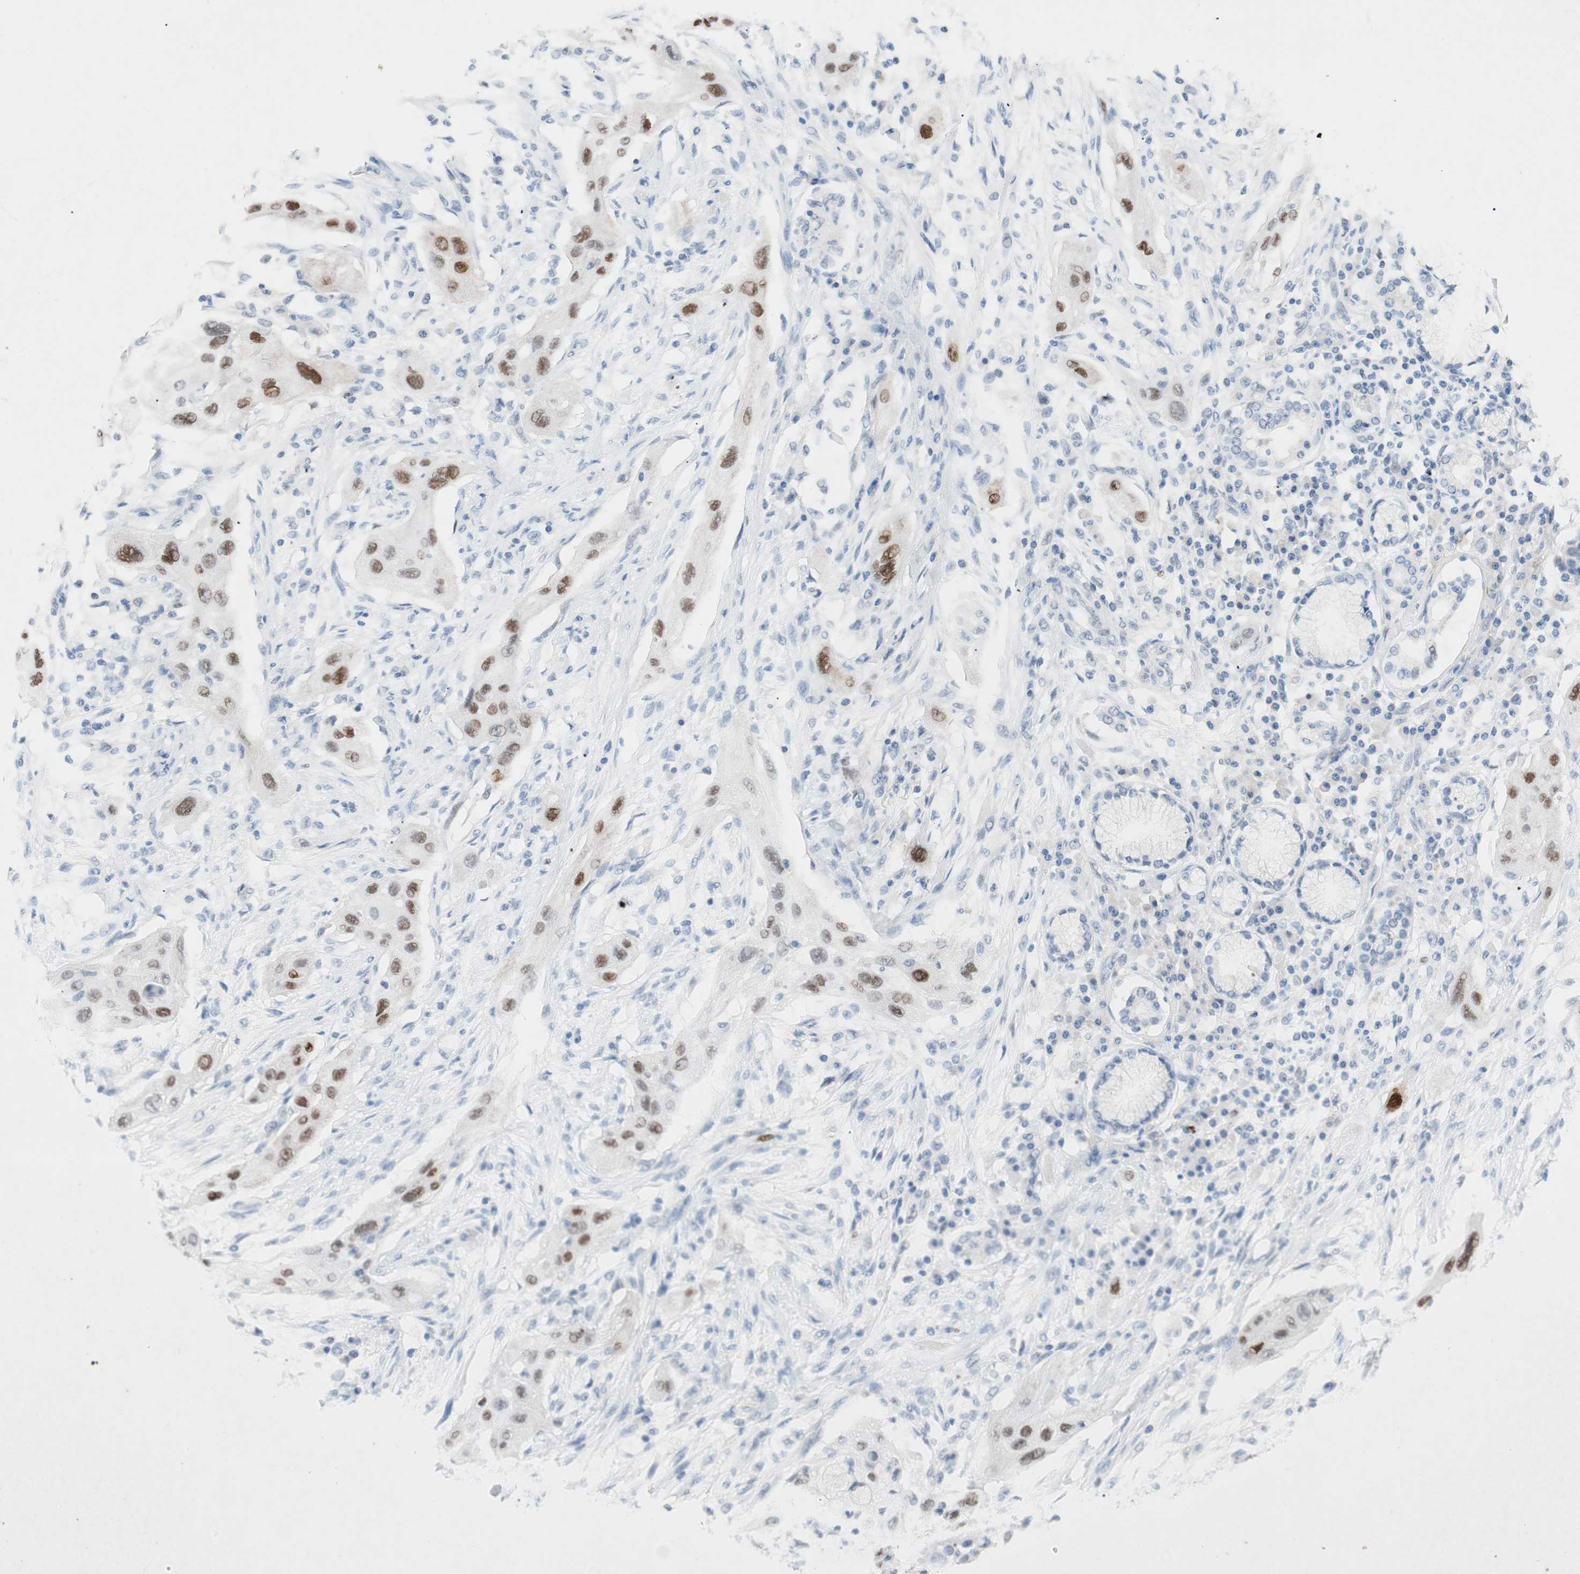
{"staining": {"intensity": "strong", "quantity": "<25%", "location": "nuclear"}, "tissue": "lung cancer", "cell_type": "Tumor cells", "image_type": "cancer", "snomed": [{"axis": "morphology", "description": "Squamous cell carcinoma, NOS"}, {"axis": "topography", "description": "Lung"}], "caption": "Immunohistochemical staining of lung cancer (squamous cell carcinoma) exhibits strong nuclear protein expression in approximately <25% of tumor cells.", "gene": "FOSL1", "patient": {"sex": "female", "age": 47}}